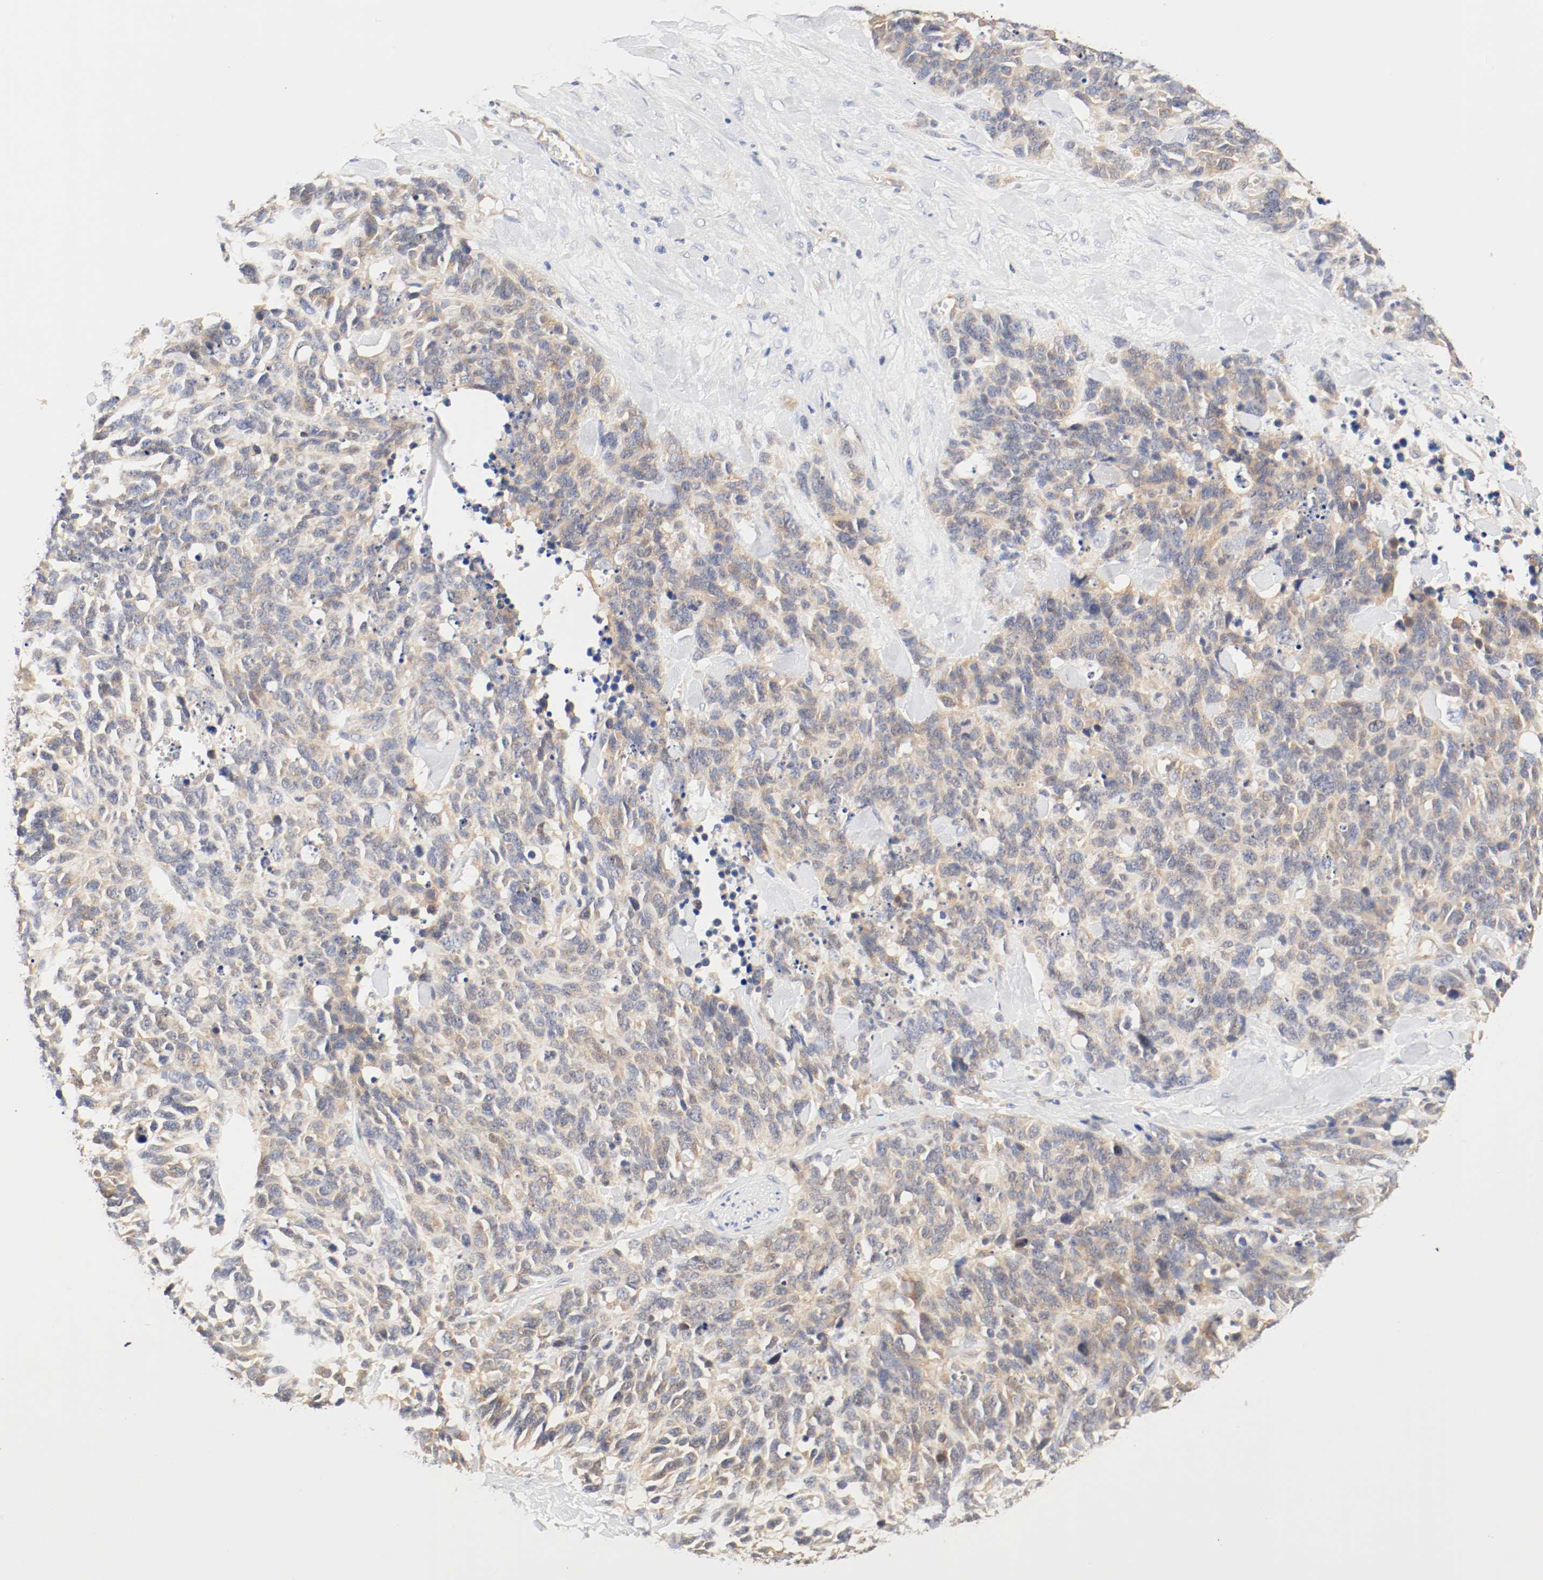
{"staining": {"intensity": "moderate", "quantity": ">75%", "location": "cytoplasmic/membranous"}, "tissue": "lung cancer", "cell_type": "Tumor cells", "image_type": "cancer", "snomed": [{"axis": "morphology", "description": "Neoplasm, malignant, NOS"}, {"axis": "topography", "description": "Lung"}], "caption": "DAB (3,3'-diaminobenzidine) immunohistochemical staining of human neoplasm (malignant) (lung) reveals moderate cytoplasmic/membranous protein positivity in approximately >75% of tumor cells.", "gene": "GIT1", "patient": {"sex": "female", "age": 58}}